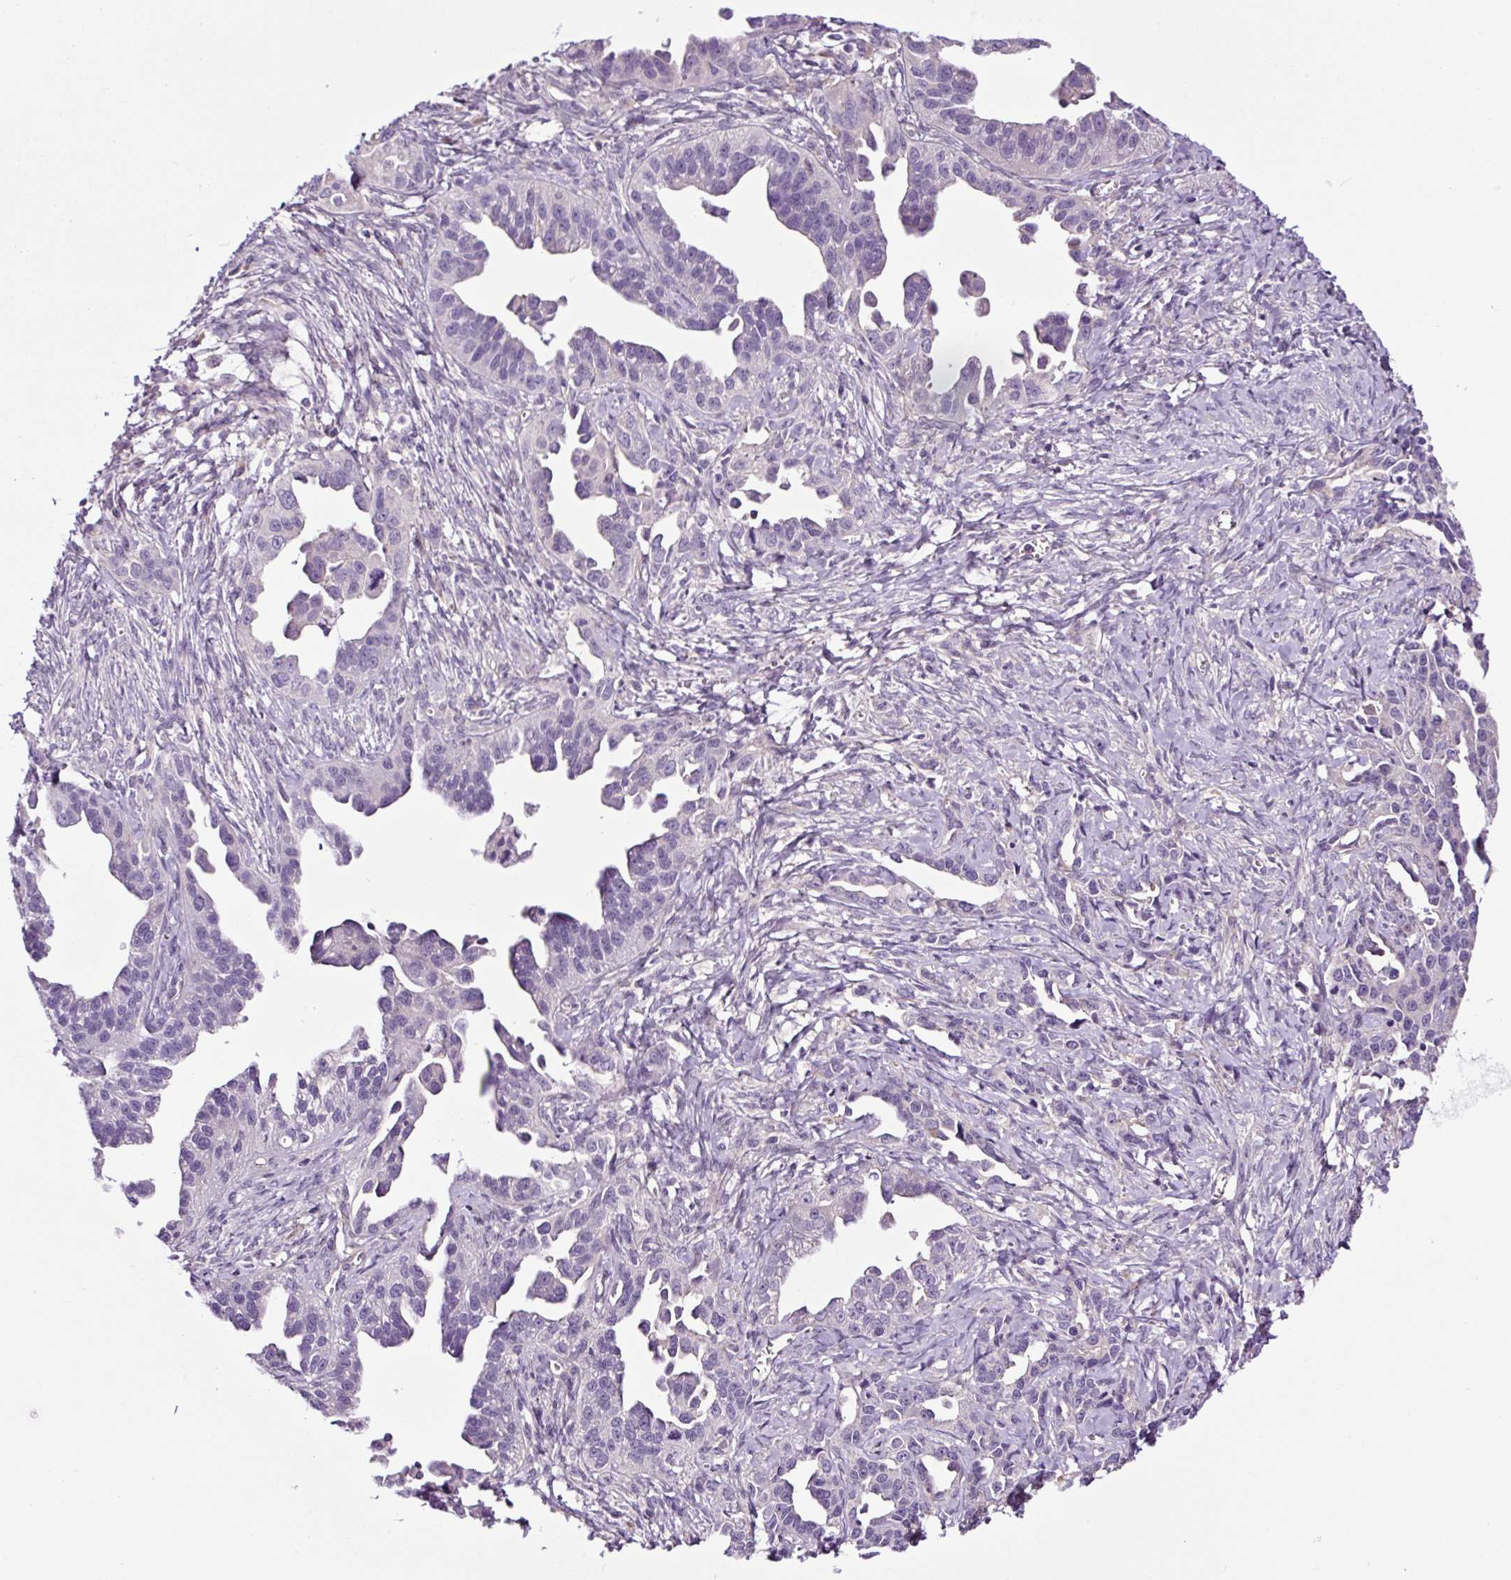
{"staining": {"intensity": "negative", "quantity": "none", "location": "none"}, "tissue": "ovarian cancer", "cell_type": "Tumor cells", "image_type": "cancer", "snomed": [{"axis": "morphology", "description": "Cystadenocarcinoma, serous, NOS"}, {"axis": "topography", "description": "Ovary"}], "caption": "Ovarian cancer was stained to show a protein in brown. There is no significant staining in tumor cells.", "gene": "GORASP1", "patient": {"sex": "female", "age": 75}}